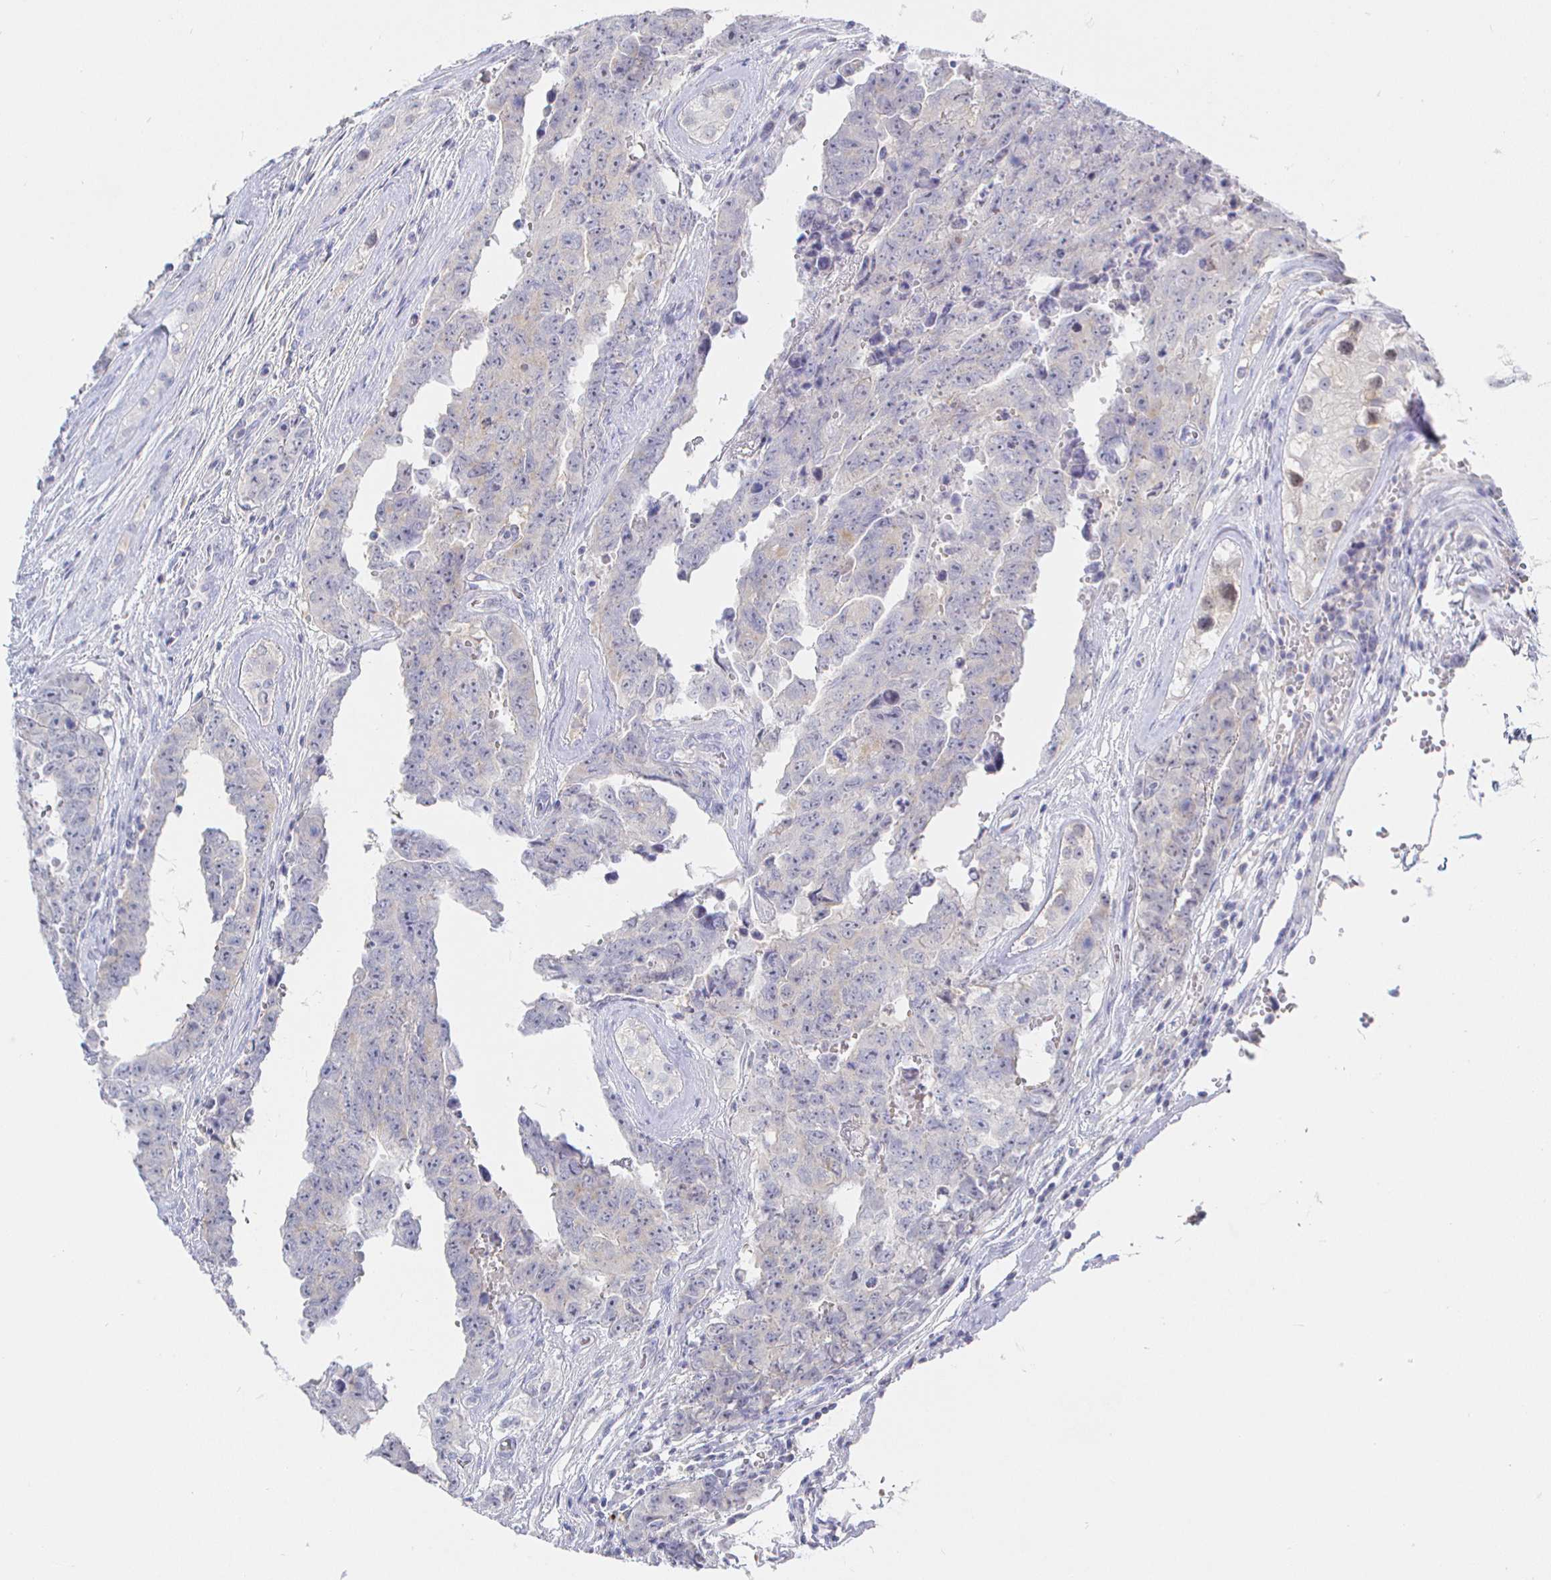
{"staining": {"intensity": "negative", "quantity": "none", "location": "none"}, "tissue": "testis cancer", "cell_type": "Tumor cells", "image_type": "cancer", "snomed": [{"axis": "morphology", "description": "Normal tissue, NOS"}, {"axis": "morphology", "description": "Carcinoma, Embryonal, NOS"}, {"axis": "topography", "description": "Testis"}, {"axis": "topography", "description": "Epididymis"}], "caption": "Testis cancer (embryonal carcinoma) stained for a protein using IHC displays no staining tumor cells.", "gene": "LRRC23", "patient": {"sex": "male", "age": 25}}